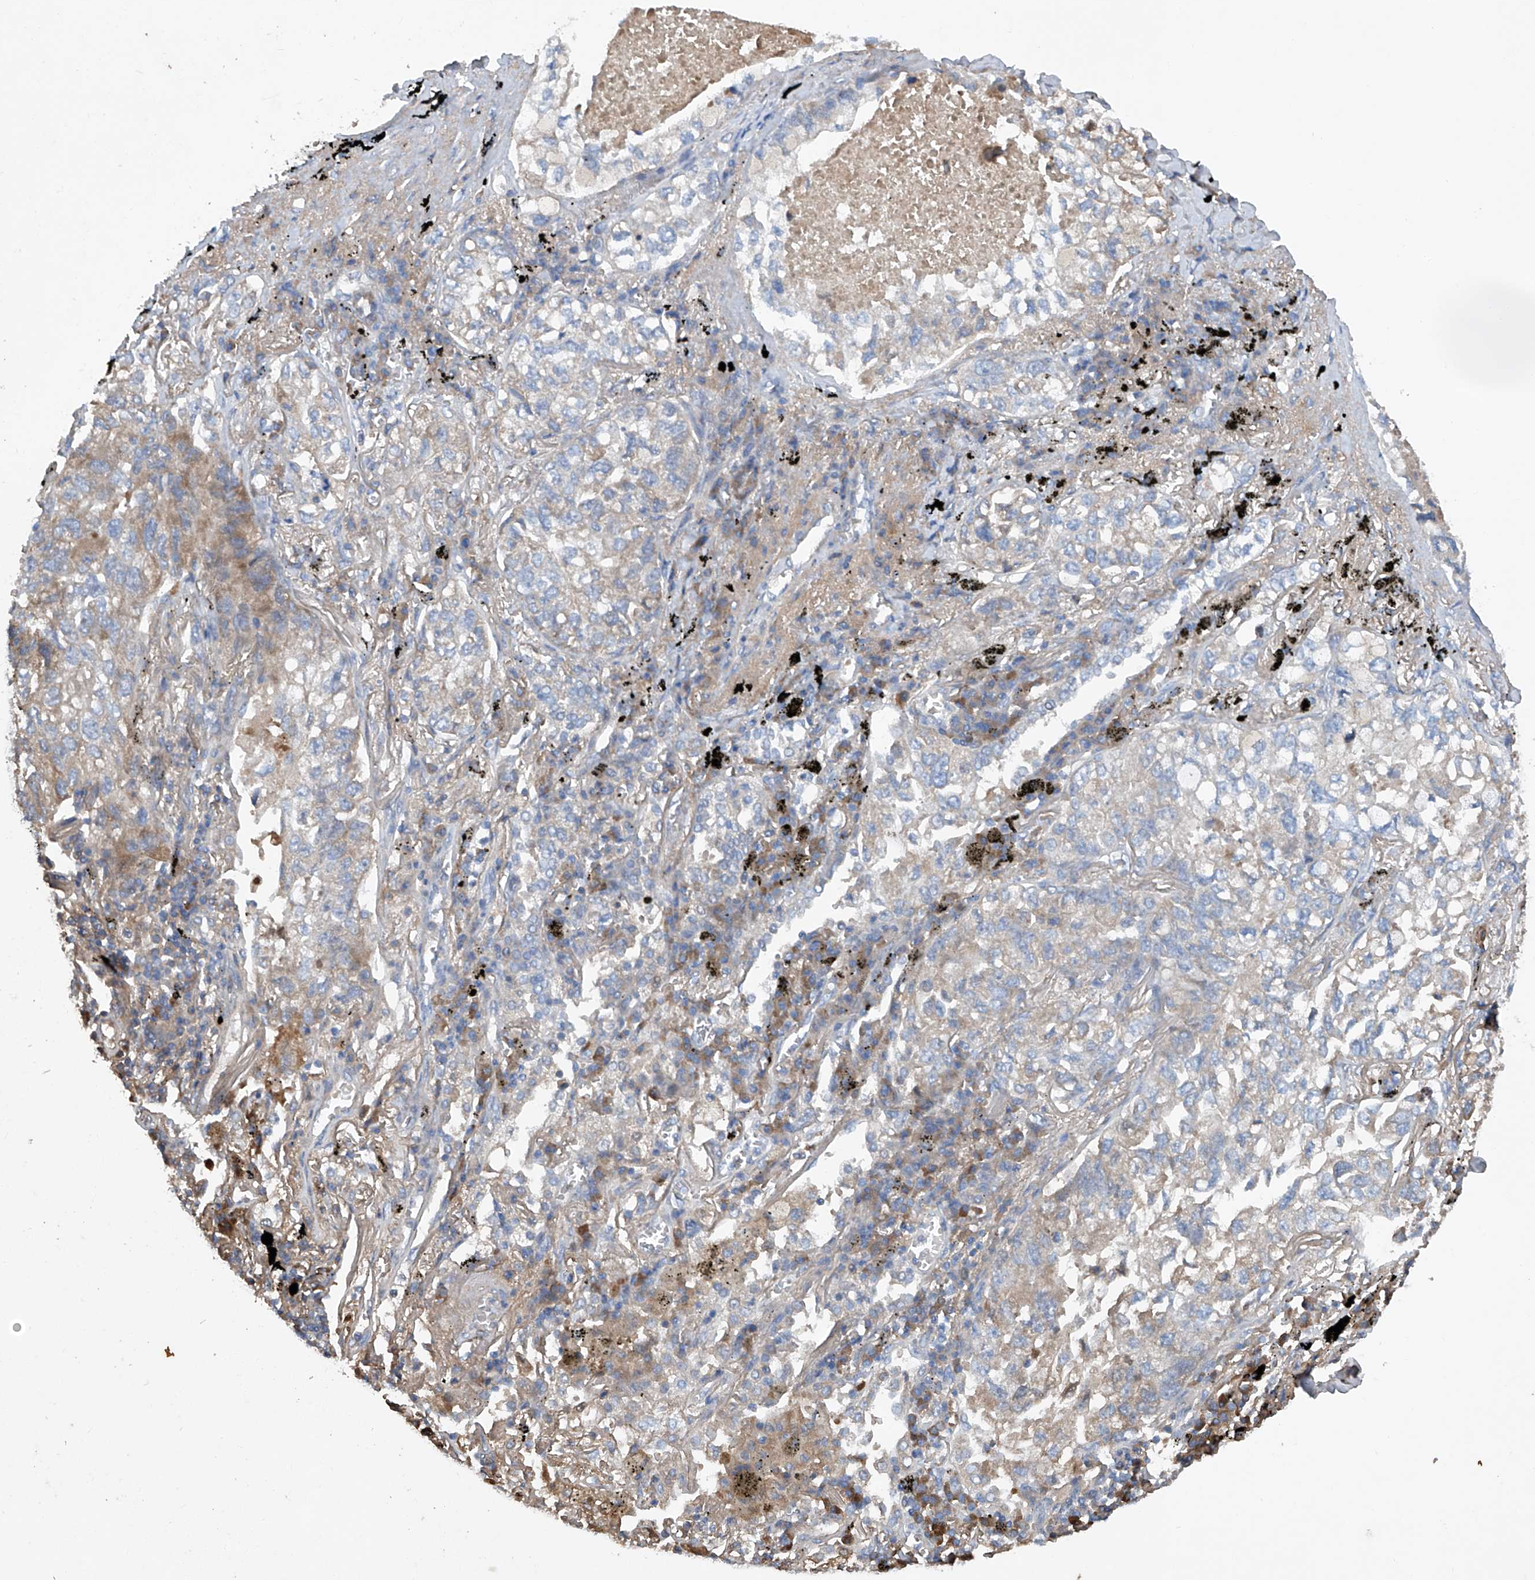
{"staining": {"intensity": "moderate", "quantity": "<25%", "location": "cytoplasmic/membranous"}, "tissue": "lung cancer", "cell_type": "Tumor cells", "image_type": "cancer", "snomed": [{"axis": "morphology", "description": "Adenocarcinoma, NOS"}, {"axis": "topography", "description": "Lung"}], "caption": "Lung adenocarcinoma stained with IHC displays moderate cytoplasmic/membranous positivity in about <25% of tumor cells.", "gene": "ASCC3", "patient": {"sex": "male", "age": 65}}